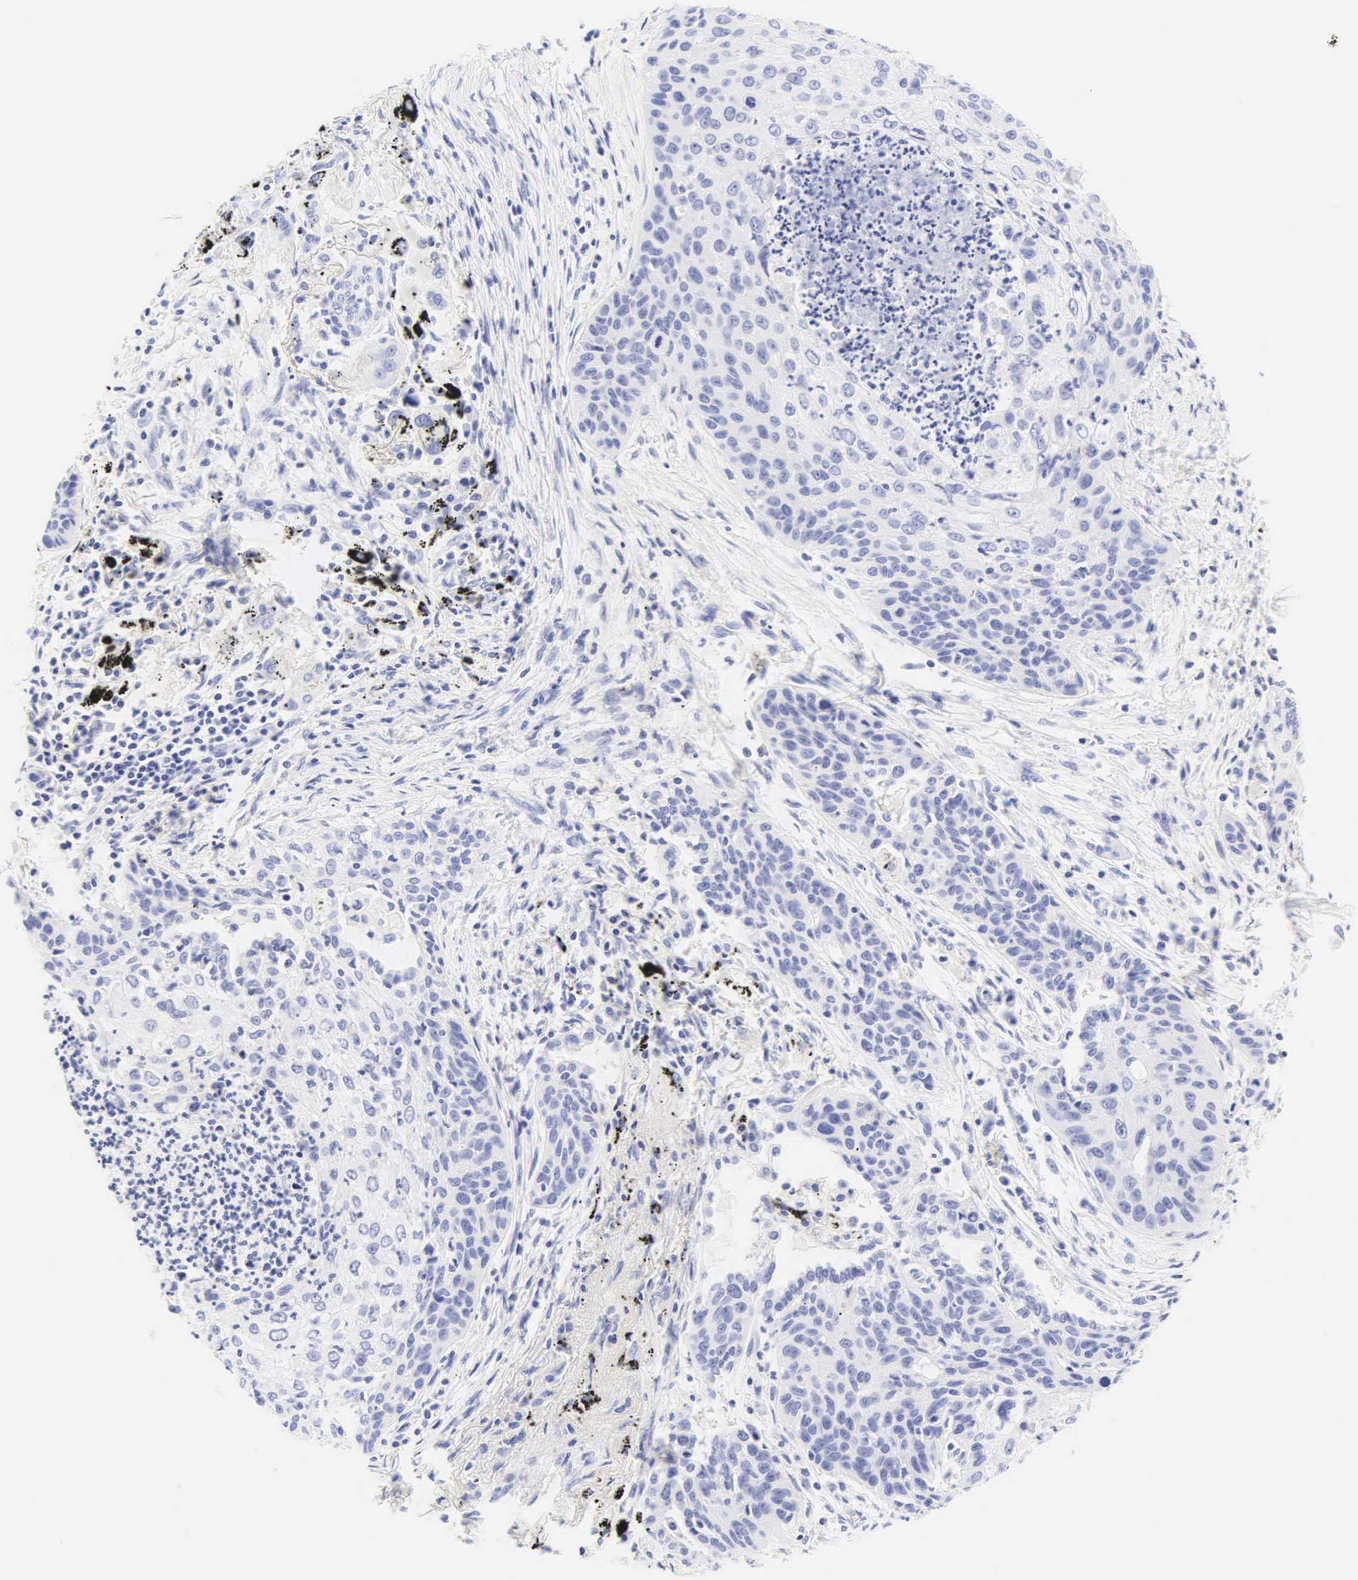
{"staining": {"intensity": "negative", "quantity": "none", "location": "none"}, "tissue": "lung cancer", "cell_type": "Tumor cells", "image_type": "cancer", "snomed": [{"axis": "morphology", "description": "Squamous cell carcinoma, NOS"}, {"axis": "topography", "description": "Lung"}], "caption": "The immunohistochemistry photomicrograph has no significant positivity in tumor cells of squamous cell carcinoma (lung) tissue.", "gene": "KRT20", "patient": {"sex": "male", "age": 71}}